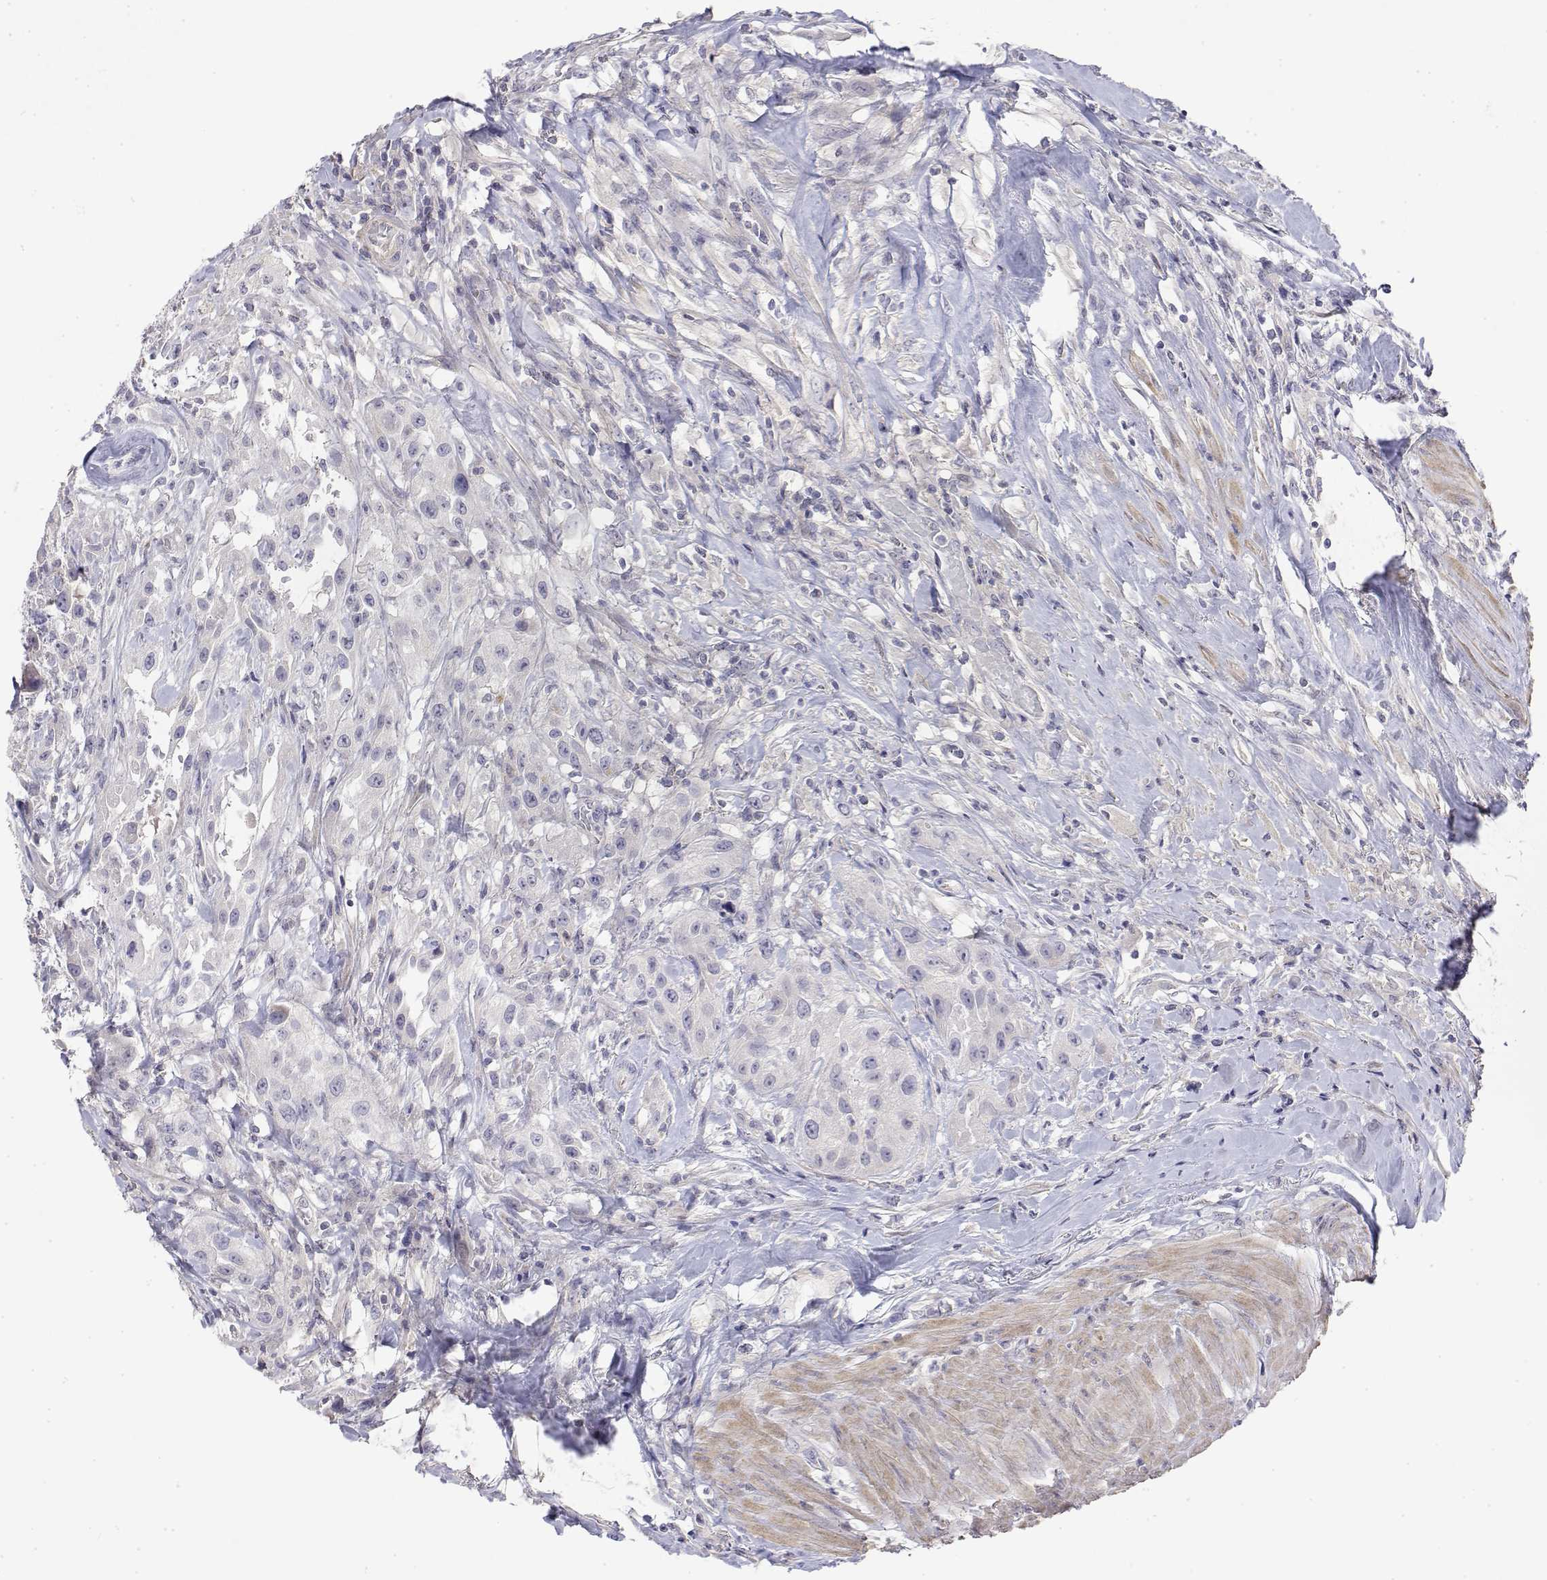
{"staining": {"intensity": "negative", "quantity": "none", "location": "none"}, "tissue": "urothelial cancer", "cell_type": "Tumor cells", "image_type": "cancer", "snomed": [{"axis": "morphology", "description": "Urothelial carcinoma, High grade"}, {"axis": "topography", "description": "Urinary bladder"}], "caption": "The photomicrograph reveals no staining of tumor cells in urothelial cancer.", "gene": "GGACT", "patient": {"sex": "male", "age": 79}}